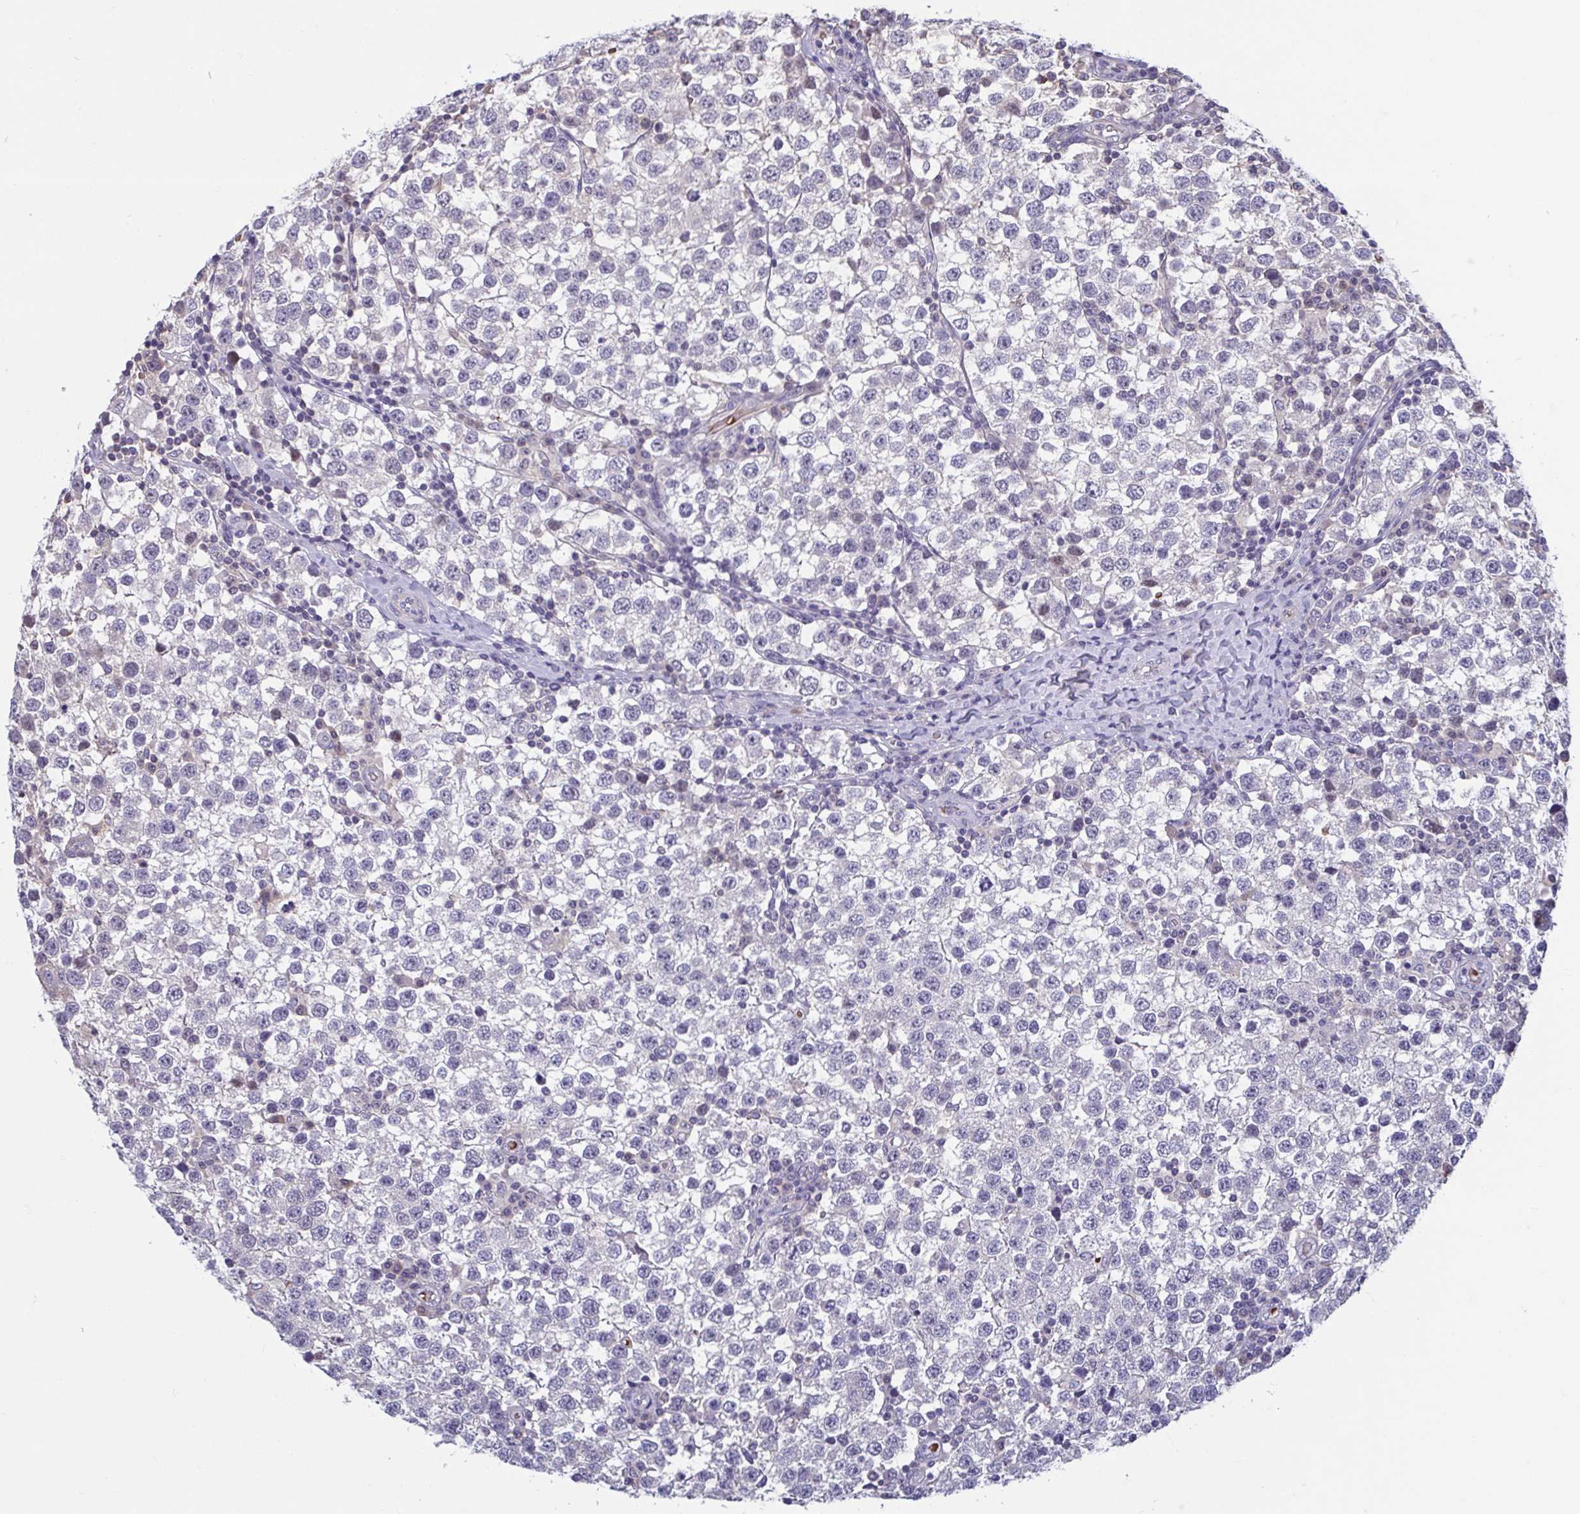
{"staining": {"intensity": "negative", "quantity": "none", "location": "none"}, "tissue": "testis cancer", "cell_type": "Tumor cells", "image_type": "cancer", "snomed": [{"axis": "morphology", "description": "Seminoma, NOS"}, {"axis": "topography", "description": "Testis"}], "caption": "Immunohistochemical staining of testis cancer reveals no significant expression in tumor cells.", "gene": "LRRC38", "patient": {"sex": "male", "age": 34}}